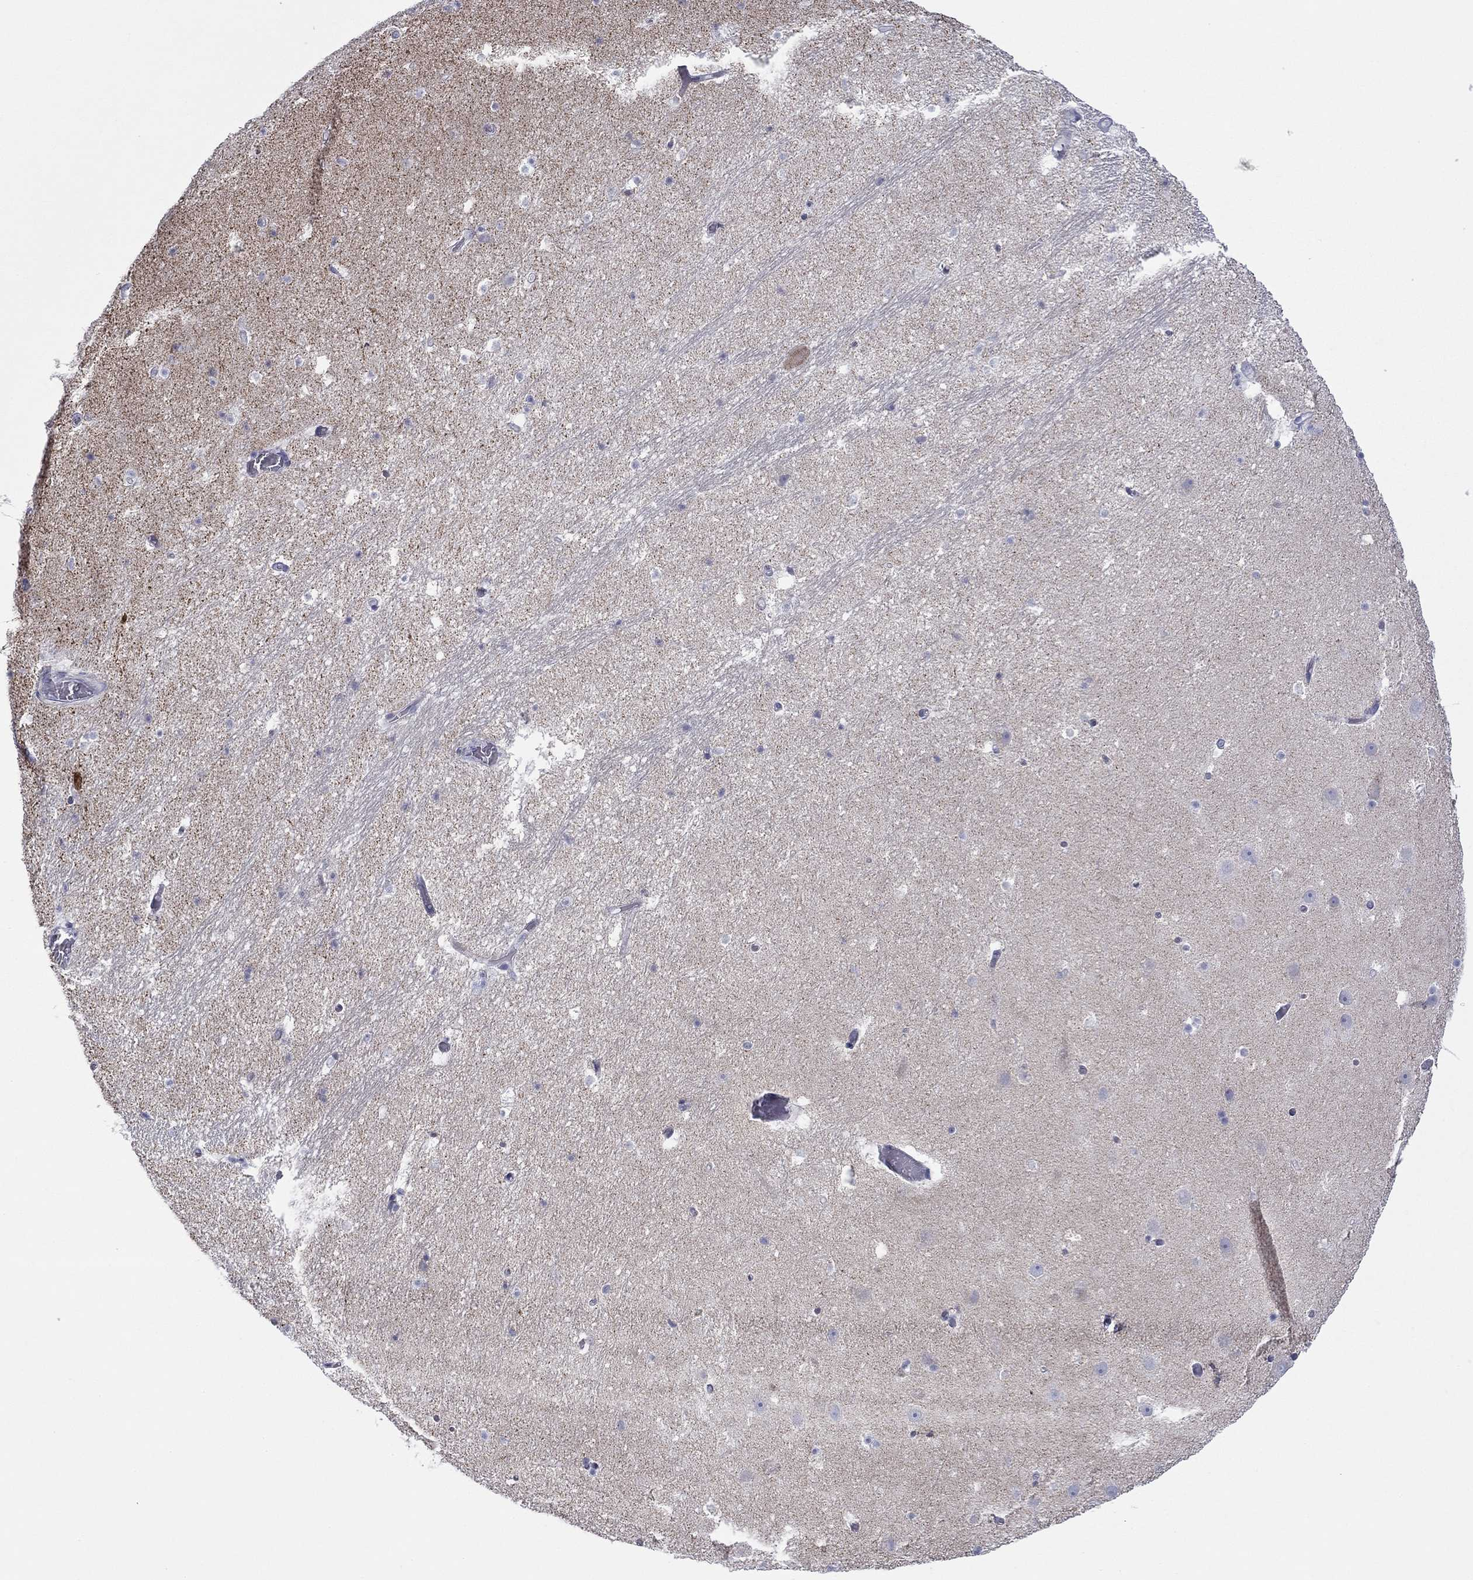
{"staining": {"intensity": "negative", "quantity": "none", "location": "none"}, "tissue": "hippocampus", "cell_type": "Glial cells", "image_type": "normal", "snomed": [{"axis": "morphology", "description": "Normal tissue, NOS"}, {"axis": "topography", "description": "Hippocampus"}], "caption": "Protein analysis of normal hippocampus demonstrates no significant staining in glial cells. The staining was performed using DAB (3,3'-diaminobenzidine) to visualize the protein expression in brown, while the nuclei were stained in blue with hematoxylin (Magnification: 20x).", "gene": "ZP2", "patient": {"sex": "male", "age": 26}}